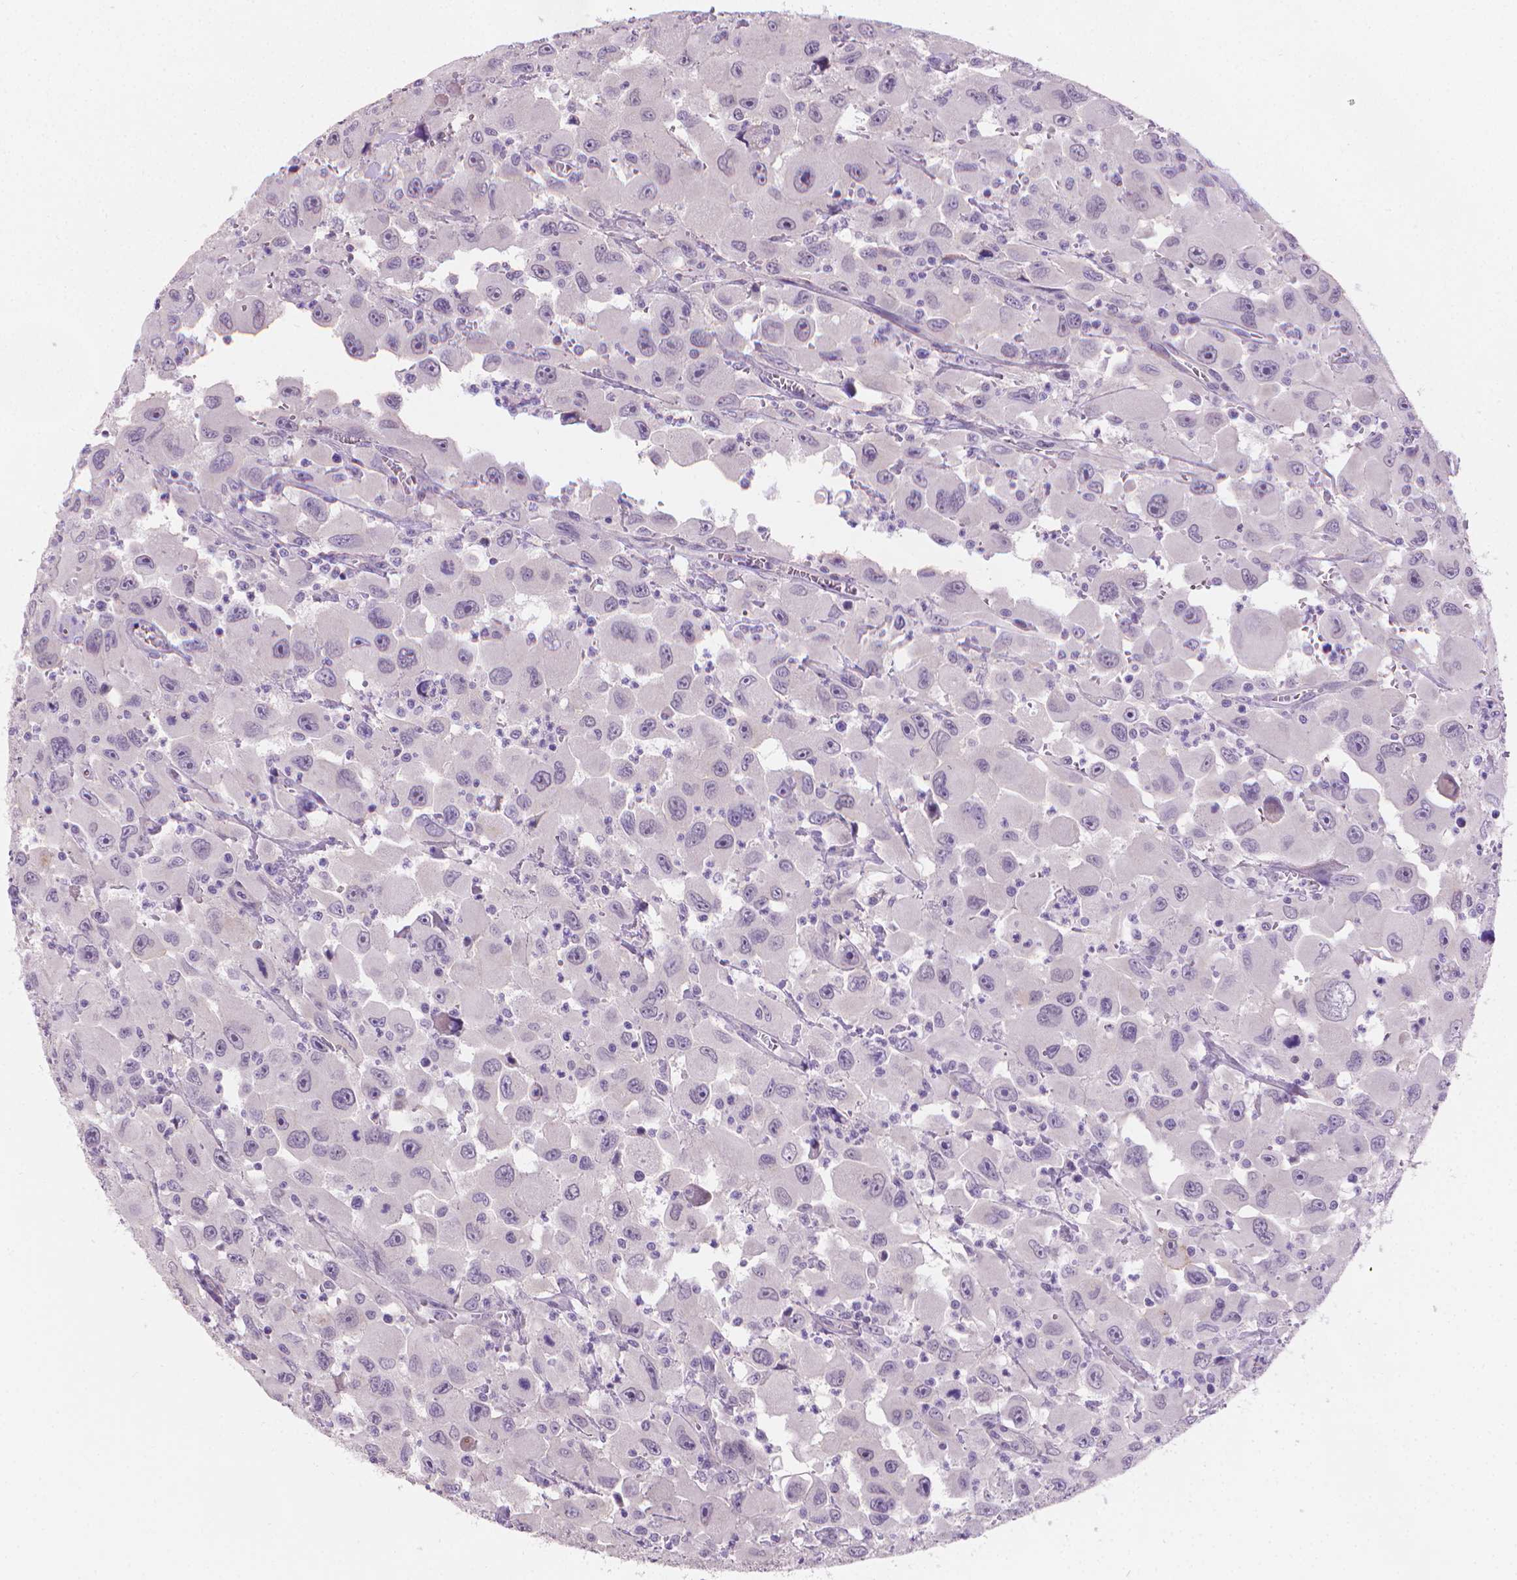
{"staining": {"intensity": "negative", "quantity": "none", "location": "none"}, "tissue": "head and neck cancer", "cell_type": "Tumor cells", "image_type": "cancer", "snomed": [{"axis": "morphology", "description": "Squamous cell carcinoma, NOS"}, {"axis": "morphology", "description": "Squamous cell carcinoma, metastatic, NOS"}, {"axis": "topography", "description": "Oral tissue"}, {"axis": "topography", "description": "Head-Neck"}], "caption": "This is an immunohistochemistry image of metastatic squamous cell carcinoma (head and neck). There is no positivity in tumor cells.", "gene": "GSDMA", "patient": {"sex": "female", "age": 85}}